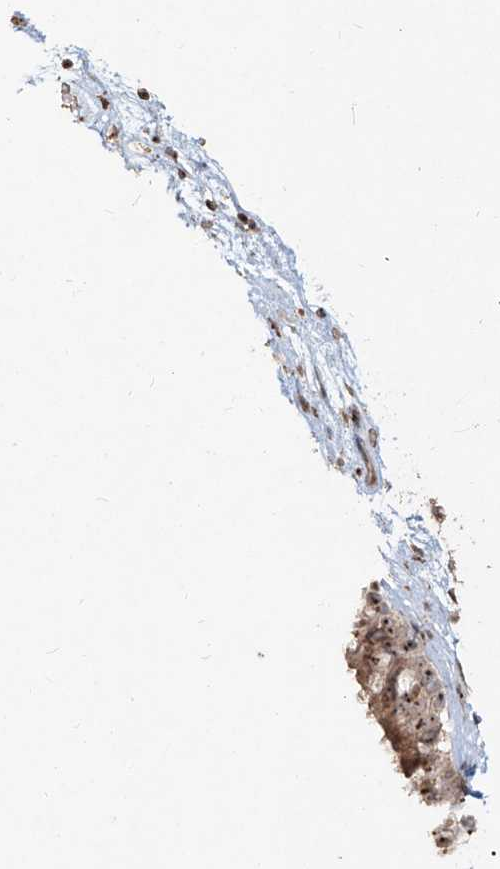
{"staining": {"intensity": "moderate", "quantity": ">75%", "location": "cytoplasmic/membranous,nuclear"}, "tissue": "nasopharynx", "cell_type": "Respiratory epithelial cells", "image_type": "normal", "snomed": [{"axis": "morphology", "description": "Normal tissue, NOS"}, {"axis": "topography", "description": "Nasopharynx"}], "caption": "A high-resolution photomicrograph shows immunohistochemistry (IHC) staining of benign nasopharynx, which displays moderate cytoplasmic/membranous,nuclear expression in approximately >75% of respiratory epithelial cells.", "gene": "BYSL", "patient": {"sex": "male", "age": 64}}